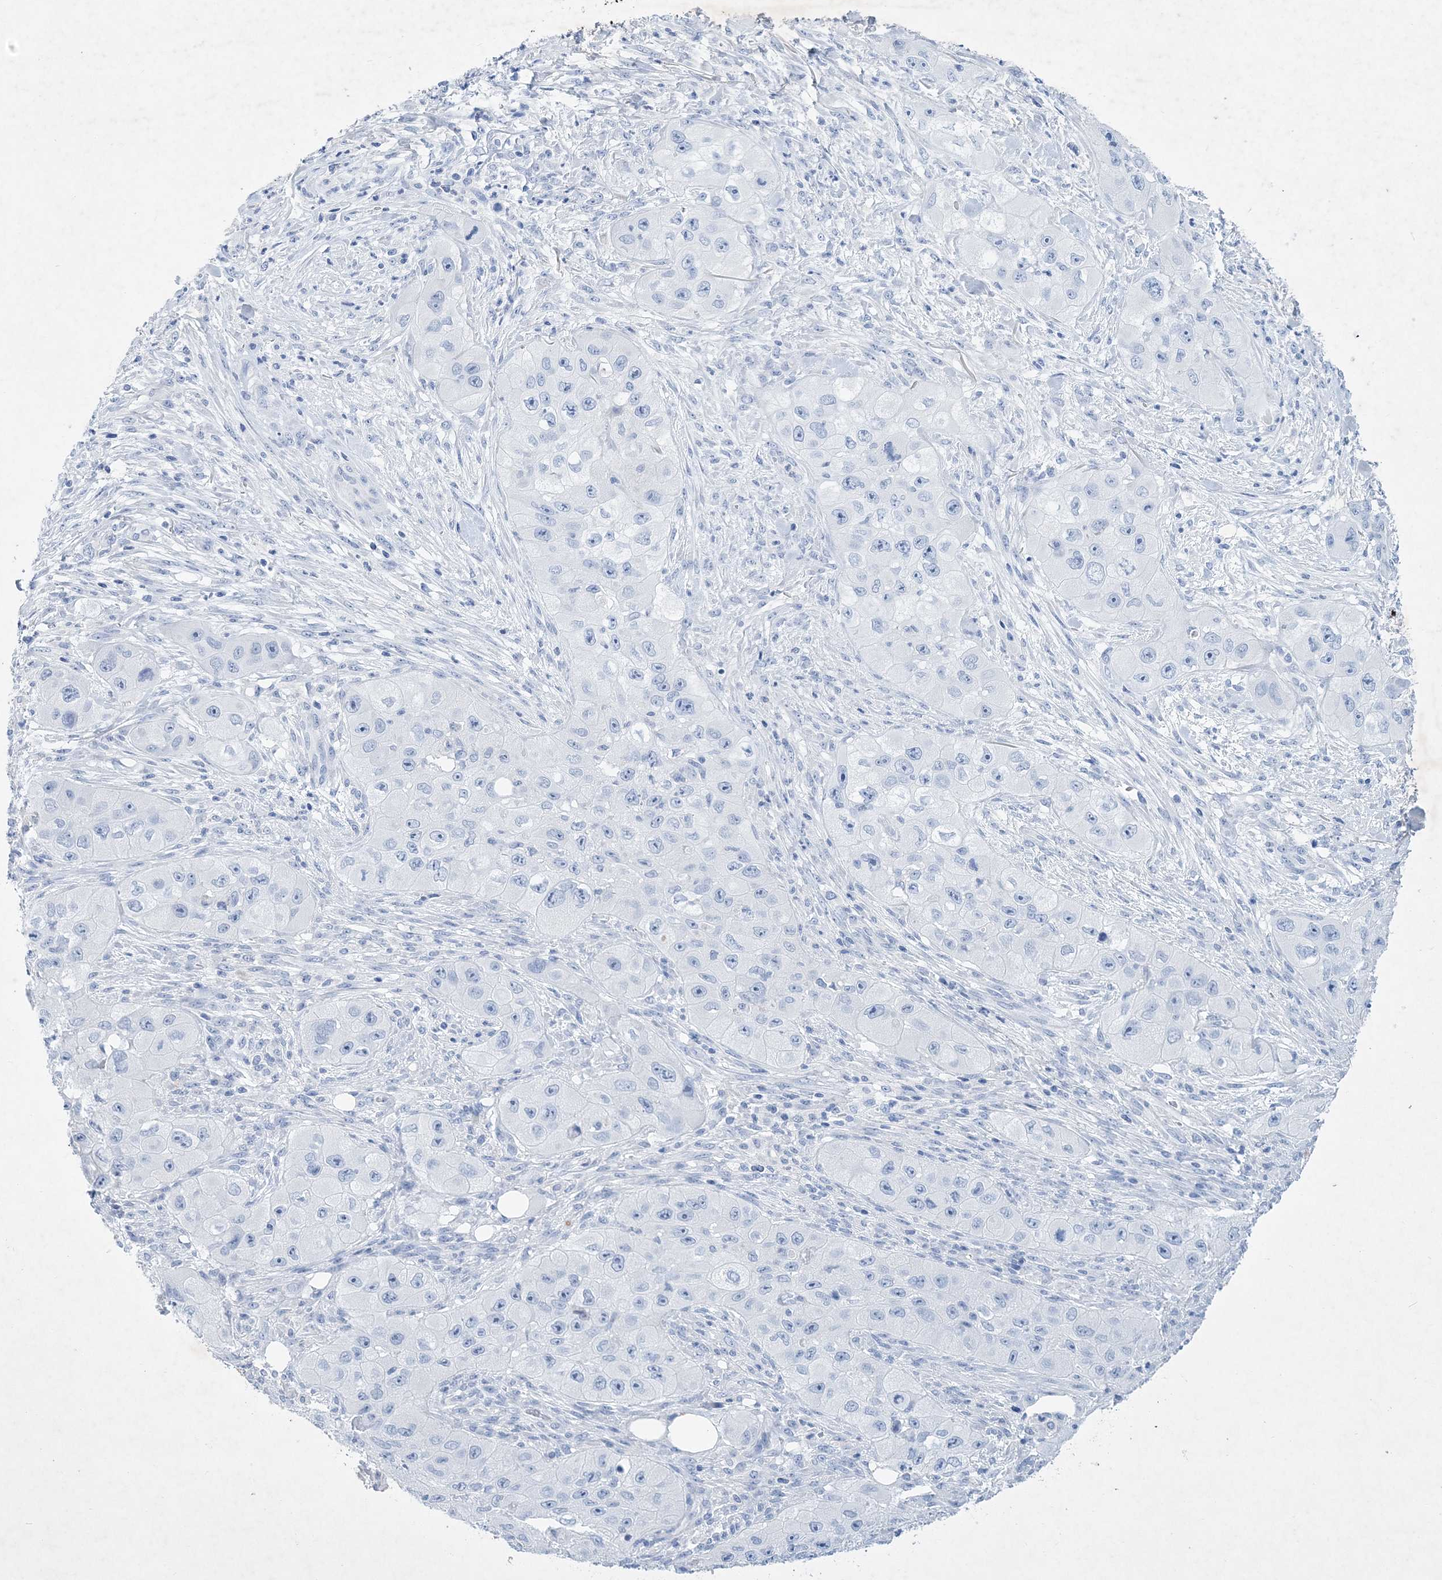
{"staining": {"intensity": "negative", "quantity": "none", "location": "none"}, "tissue": "skin cancer", "cell_type": "Tumor cells", "image_type": "cancer", "snomed": [{"axis": "morphology", "description": "Squamous cell carcinoma, NOS"}, {"axis": "topography", "description": "Skin"}, {"axis": "topography", "description": "Subcutis"}], "caption": "Protein analysis of squamous cell carcinoma (skin) shows no significant positivity in tumor cells.", "gene": "COPS8", "patient": {"sex": "male", "age": 73}}